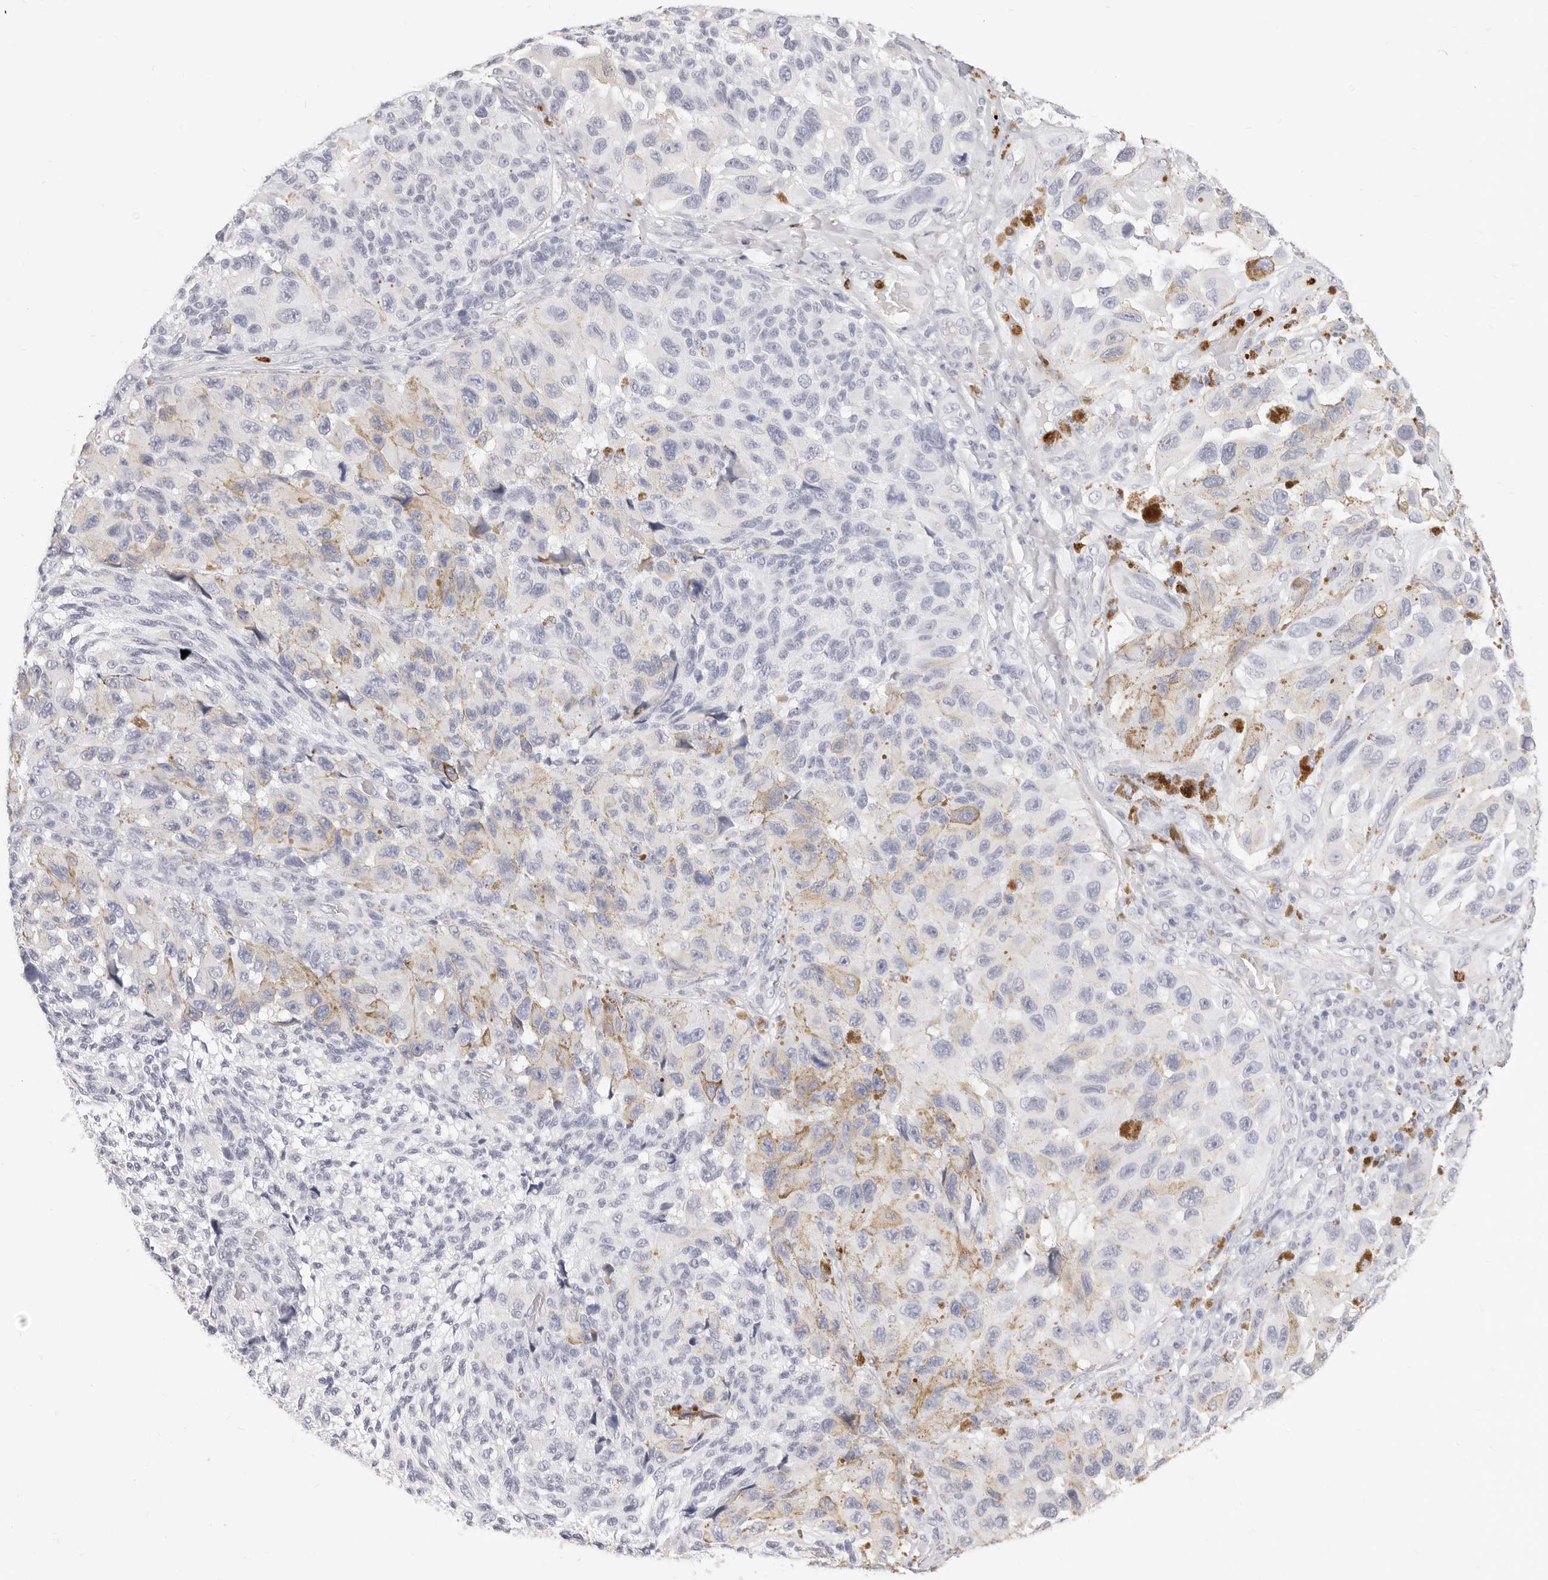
{"staining": {"intensity": "negative", "quantity": "none", "location": "none"}, "tissue": "melanoma", "cell_type": "Tumor cells", "image_type": "cancer", "snomed": [{"axis": "morphology", "description": "Malignant melanoma, NOS"}, {"axis": "topography", "description": "Skin"}], "caption": "Malignant melanoma stained for a protein using immunohistochemistry reveals no staining tumor cells.", "gene": "CAMP", "patient": {"sex": "female", "age": 73}}